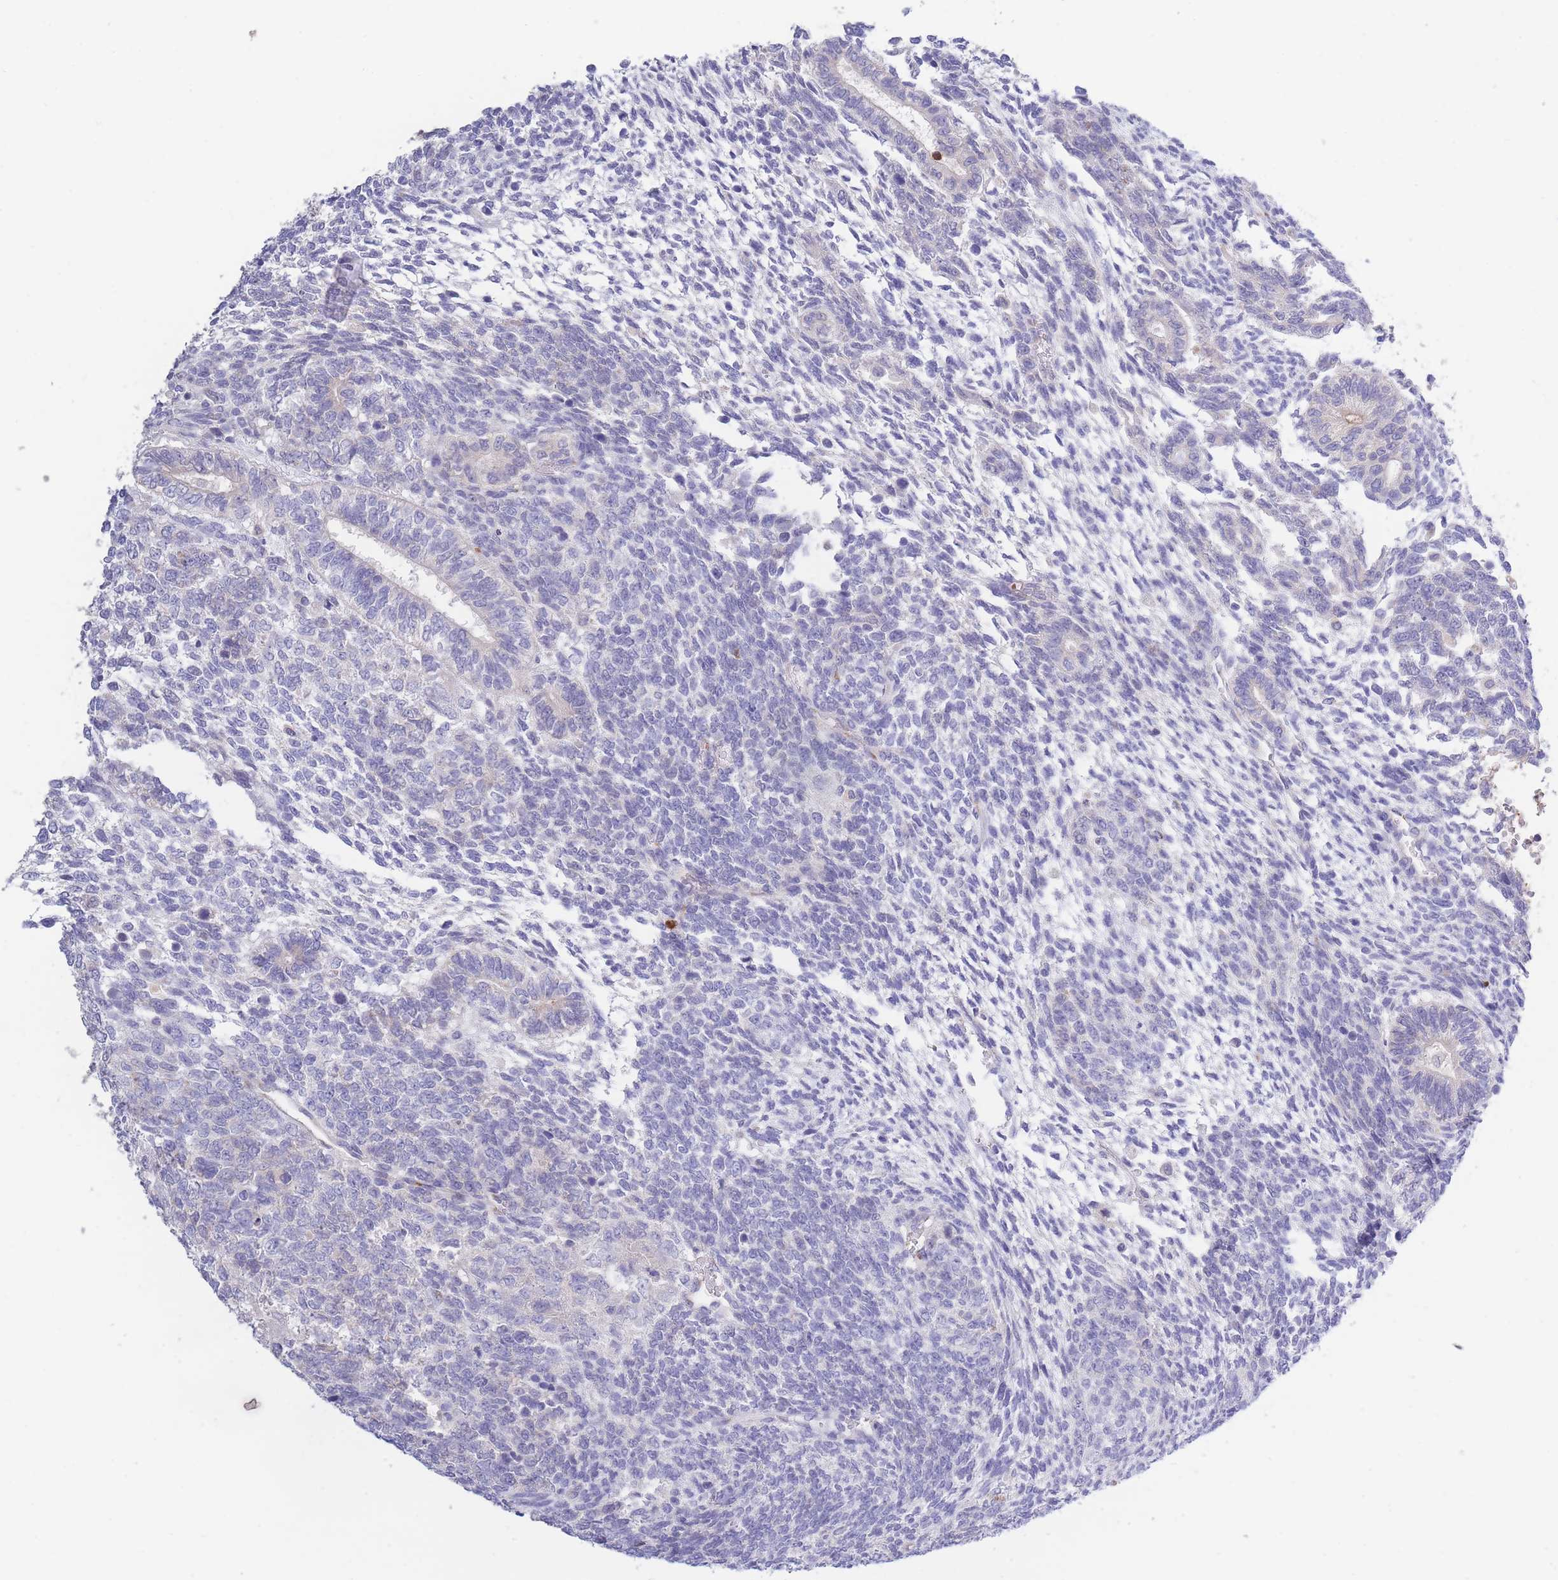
{"staining": {"intensity": "negative", "quantity": "none", "location": "none"}, "tissue": "testis cancer", "cell_type": "Tumor cells", "image_type": "cancer", "snomed": [{"axis": "morphology", "description": "Carcinoma, Embryonal, NOS"}, {"axis": "topography", "description": "Testis"}], "caption": "Tumor cells show no significant expression in testis cancer (embryonal carcinoma).", "gene": "CENPM", "patient": {"sex": "male", "age": 23}}